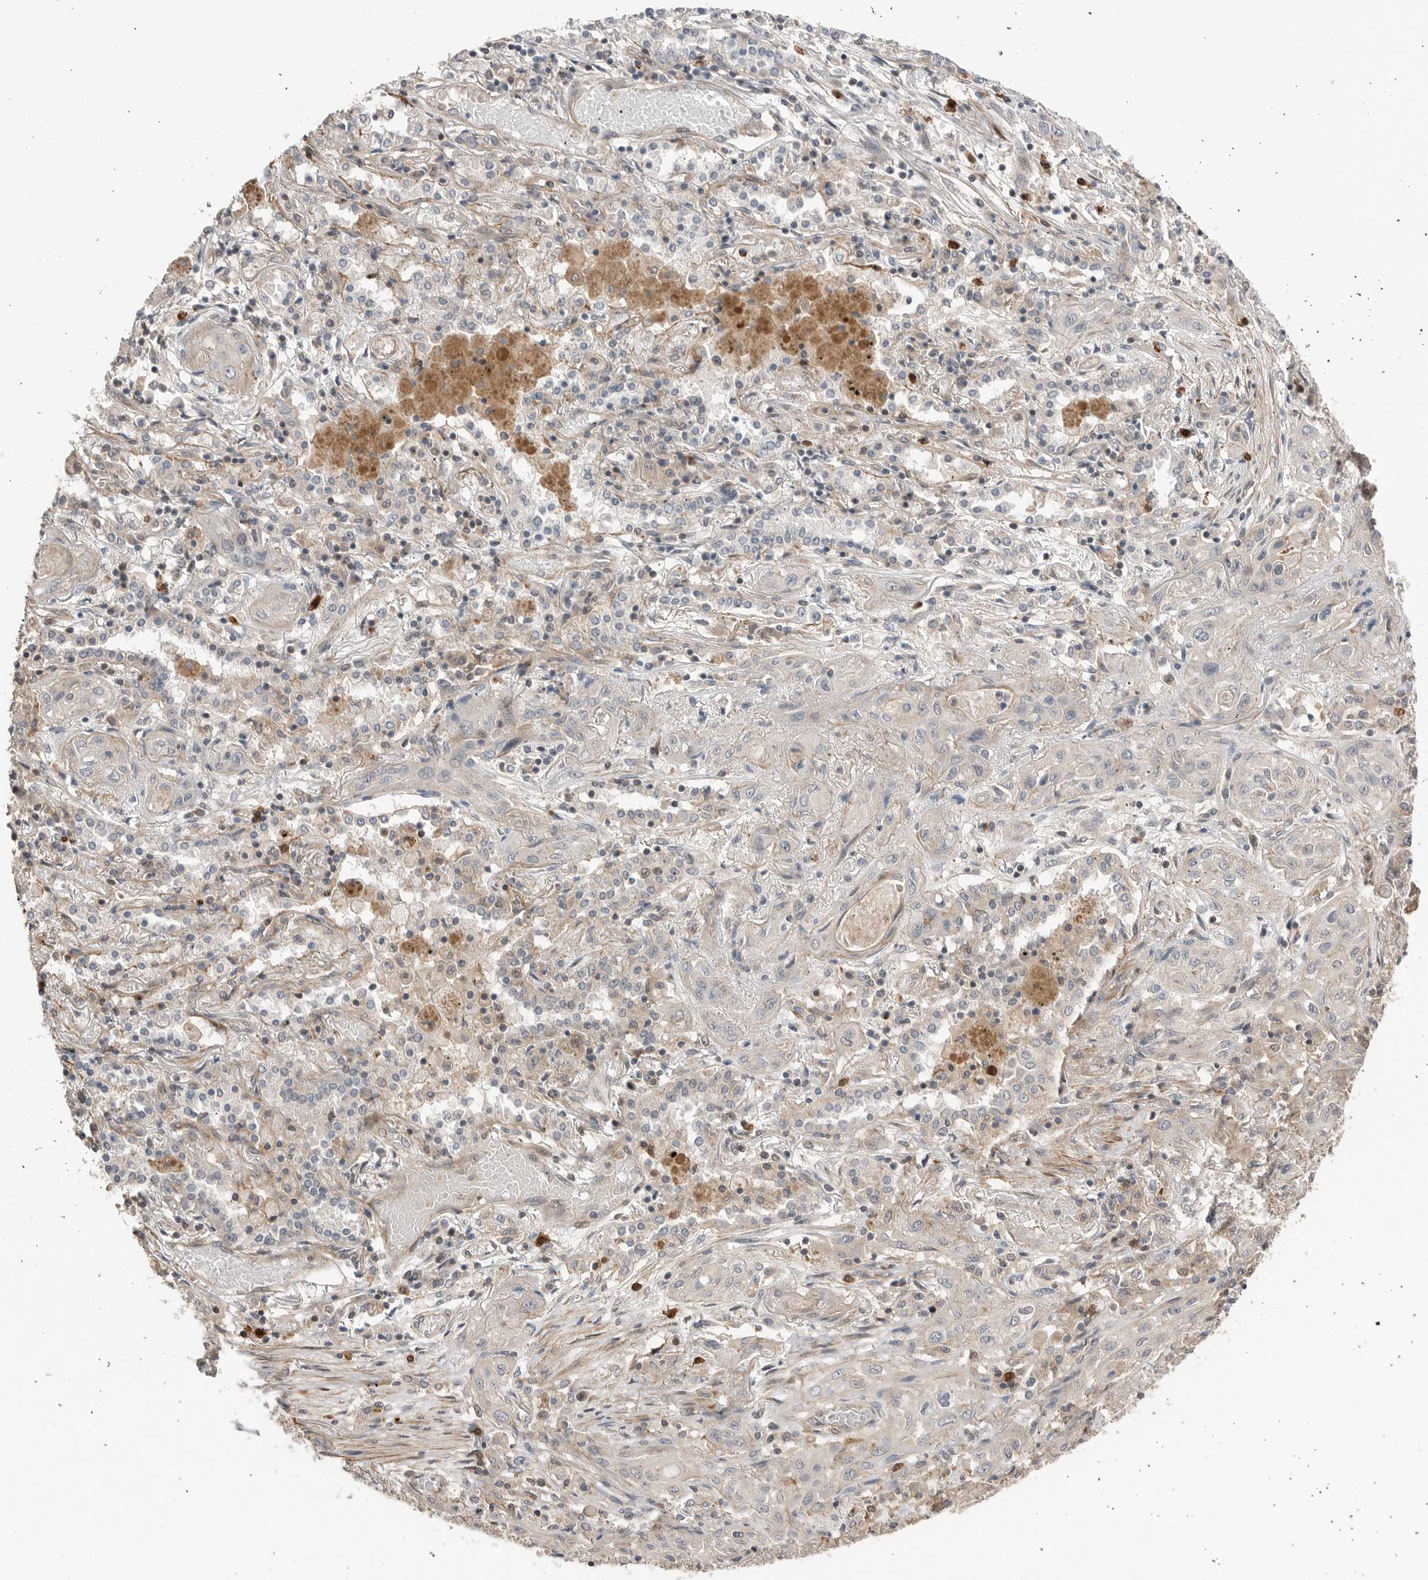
{"staining": {"intensity": "negative", "quantity": "none", "location": "none"}, "tissue": "lung cancer", "cell_type": "Tumor cells", "image_type": "cancer", "snomed": [{"axis": "morphology", "description": "Squamous cell carcinoma, NOS"}, {"axis": "topography", "description": "Lung"}], "caption": "A photomicrograph of human lung squamous cell carcinoma is negative for staining in tumor cells.", "gene": "PEAK1", "patient": {"sex": "female", "age": 47}}